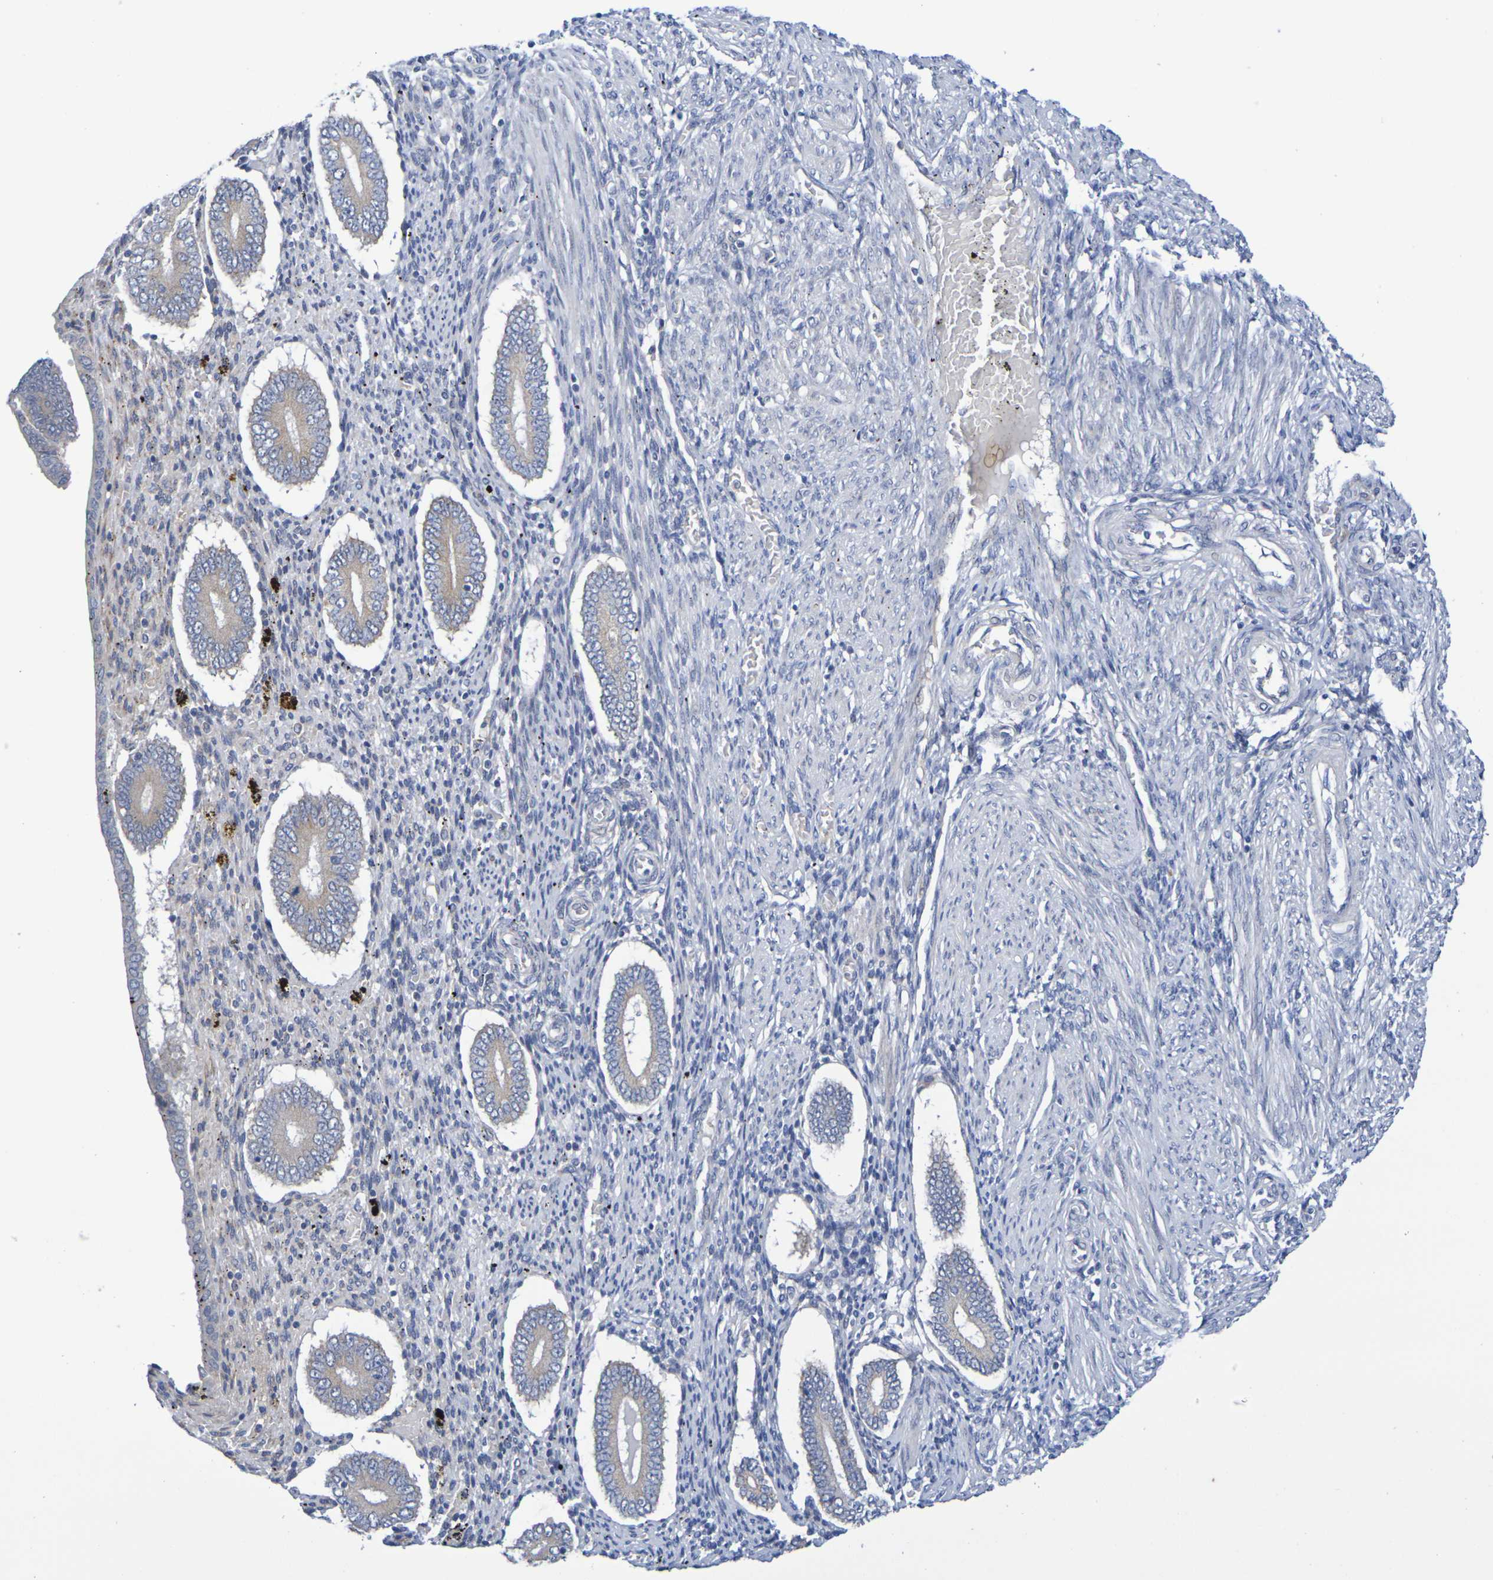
{"staining": {"intensity": "negative", "quantity": "none", "location": "none"}, "tissue": "endometrium", "cell_type": "Cells in endometrial stroma", "image_type": "normal", "snomed": [{"axis": "morphology", "description": "Normal tissue, NOS"}, {"axis": "topography", "description": "Endometrium"}], "caption": "Immunohistochemistry micrograph of normal endometrium stained for a protein (brown), which displays no positivity in cells in endometrial stroma.", "gene": "SDC4", "patient": {"sex": "female", "age": 42}}